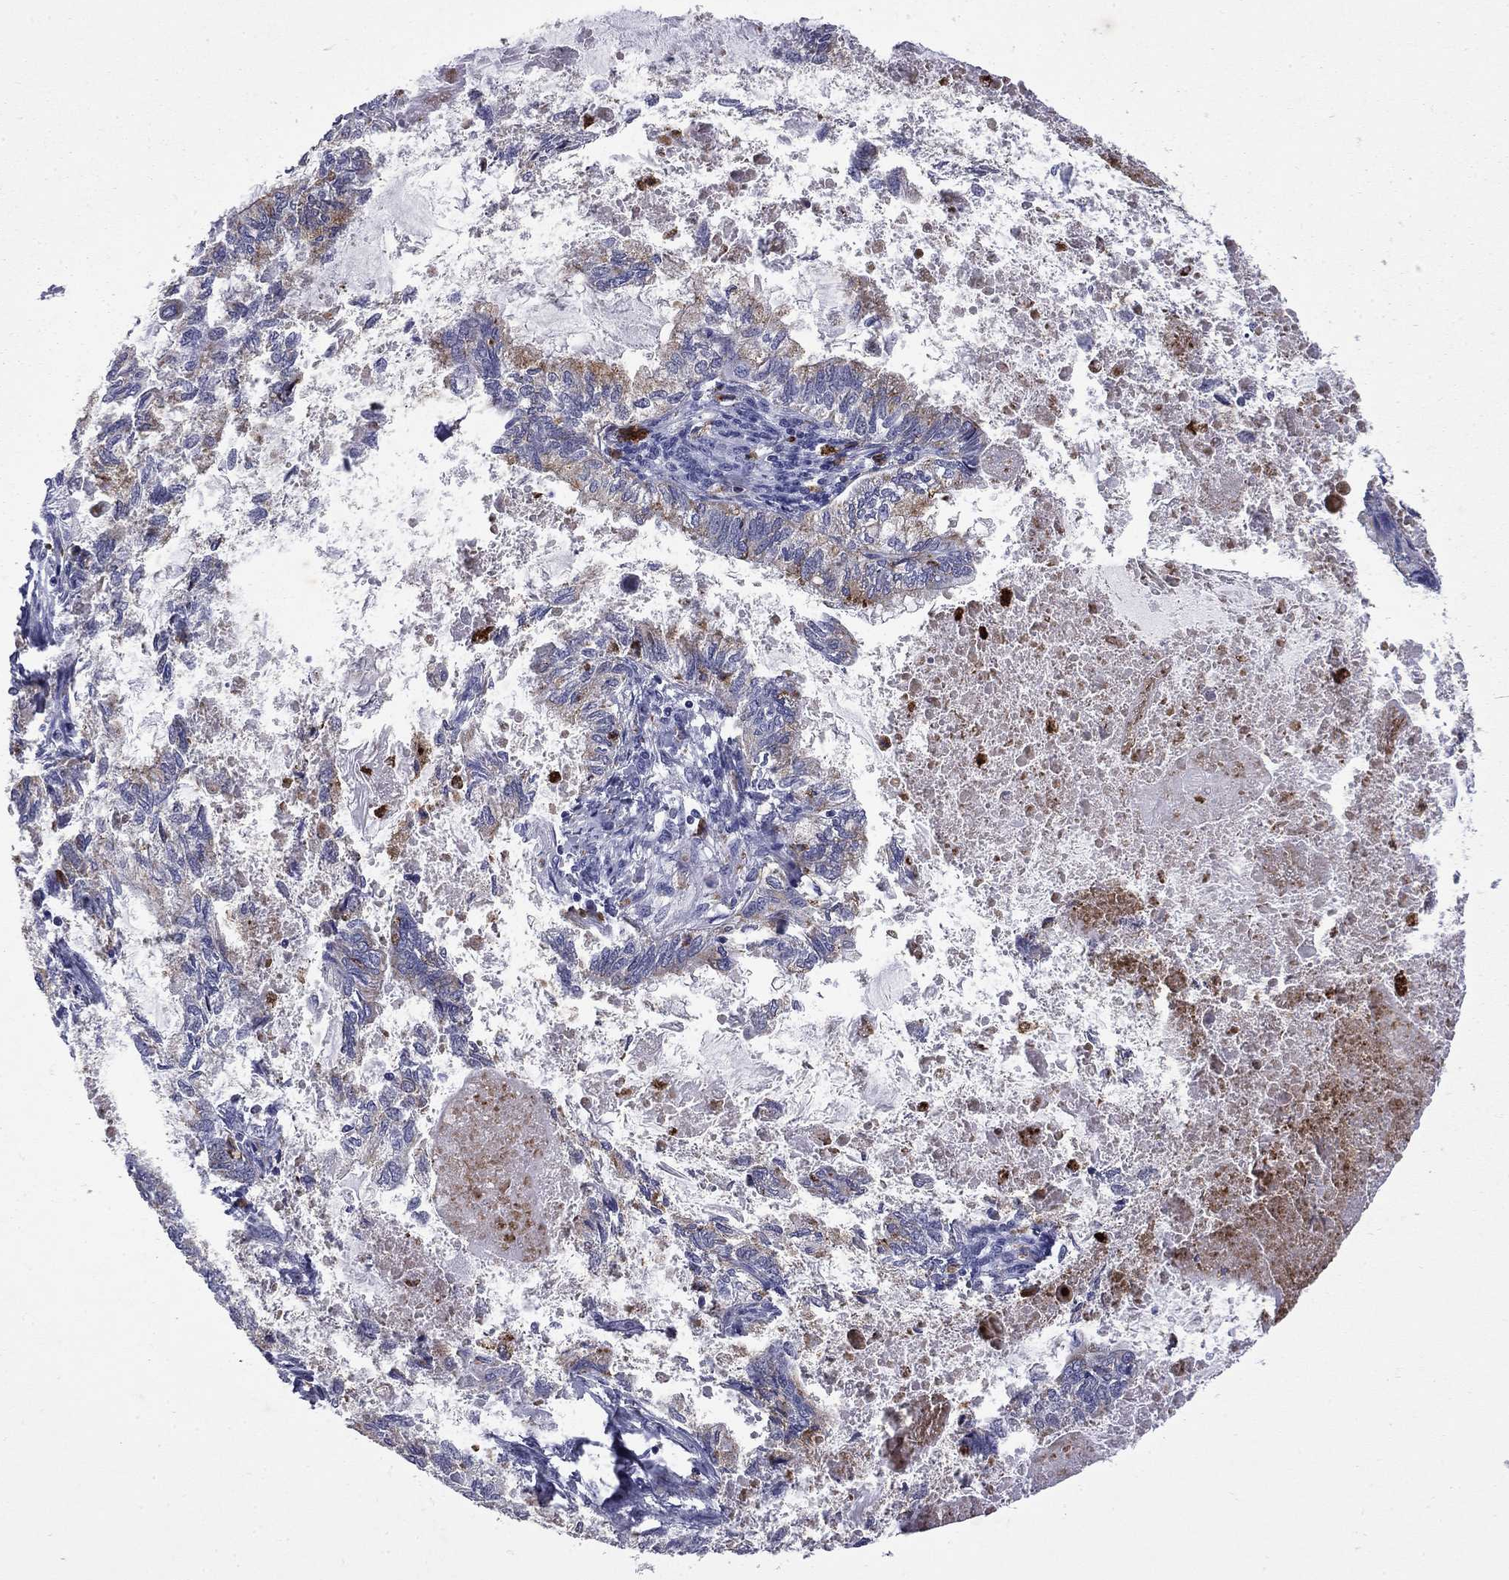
{"staining": {"intensity": "moderate", "quantity": "<25%", "location": "cytoplasmic/membranous"}, "tissue": "endometrial cancer", "cell_type": "Tumor cells", "image_type": "cancer", "snomed": [{"axis": "morphology", "description": "Adenocarcinoma, NOS"}, {"axis": "topography", "description": "Endometrium"}], "caption": "An image of endometrial cancer stained for a protein demonstrates moderate cytoplasmic/membranous brown staining in tumor cells.", "gene": "MADCAM1", "patient": {"sex": "female", "age": 86}}